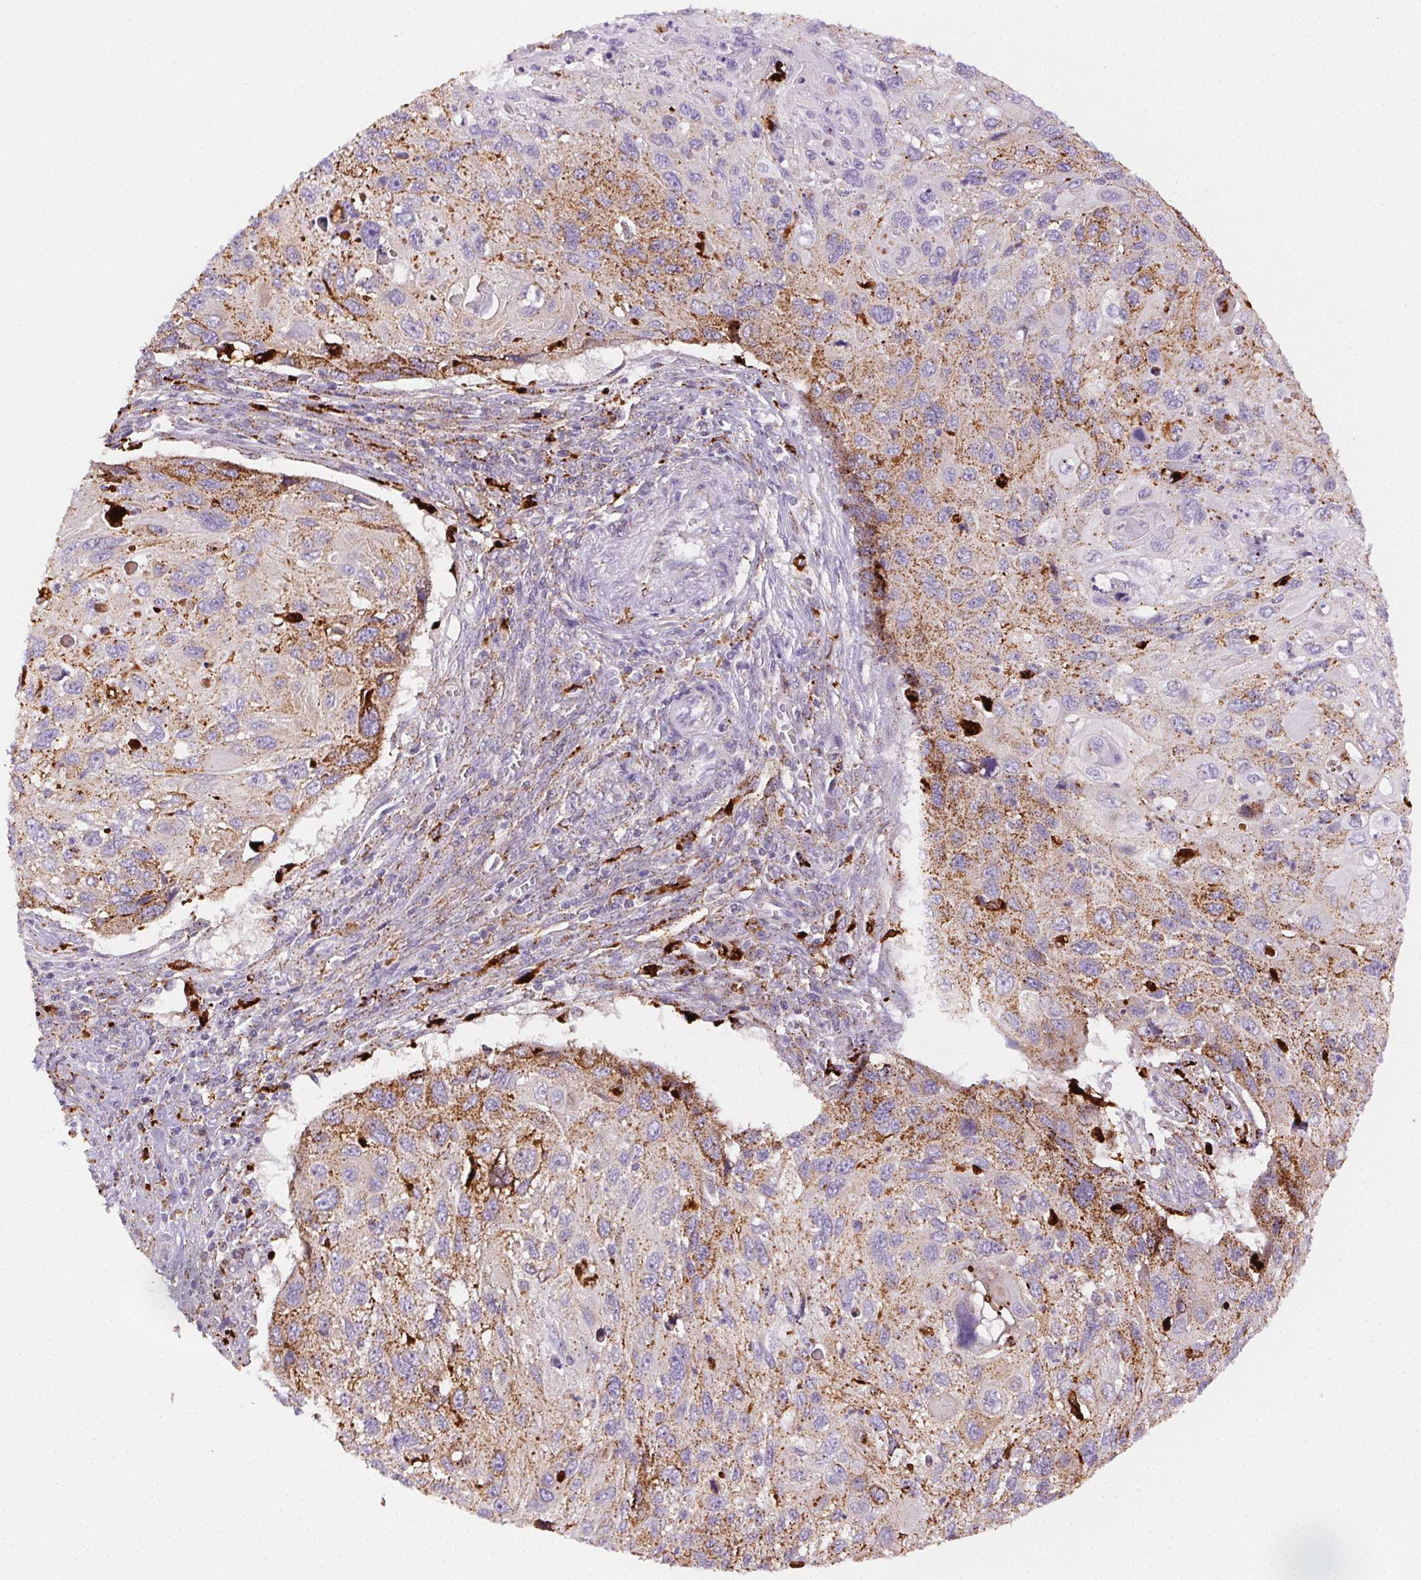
{"staining": {"intensity": "moderate", "quantity": "25%-75%", "location": "cytoplasmic/membranous"}, "tissue": "cervical cancer", "cell_type": "Tumor cells", "image_type": "cancer", "snomed": [{"axis": "morphology", "description": "Squamous cell carcinoma, NOS"}, {"axis": "topography", "description": "Cervix"}], "caption": "Moderate cytoplasmic/membranous positivity for a protein is present in about 25%-75% of tumor cells of squamous cell carcinoma (cervical) using IHC.", "gene": "SCPEP1", "patient": {"sex": "female", "age": 70}}